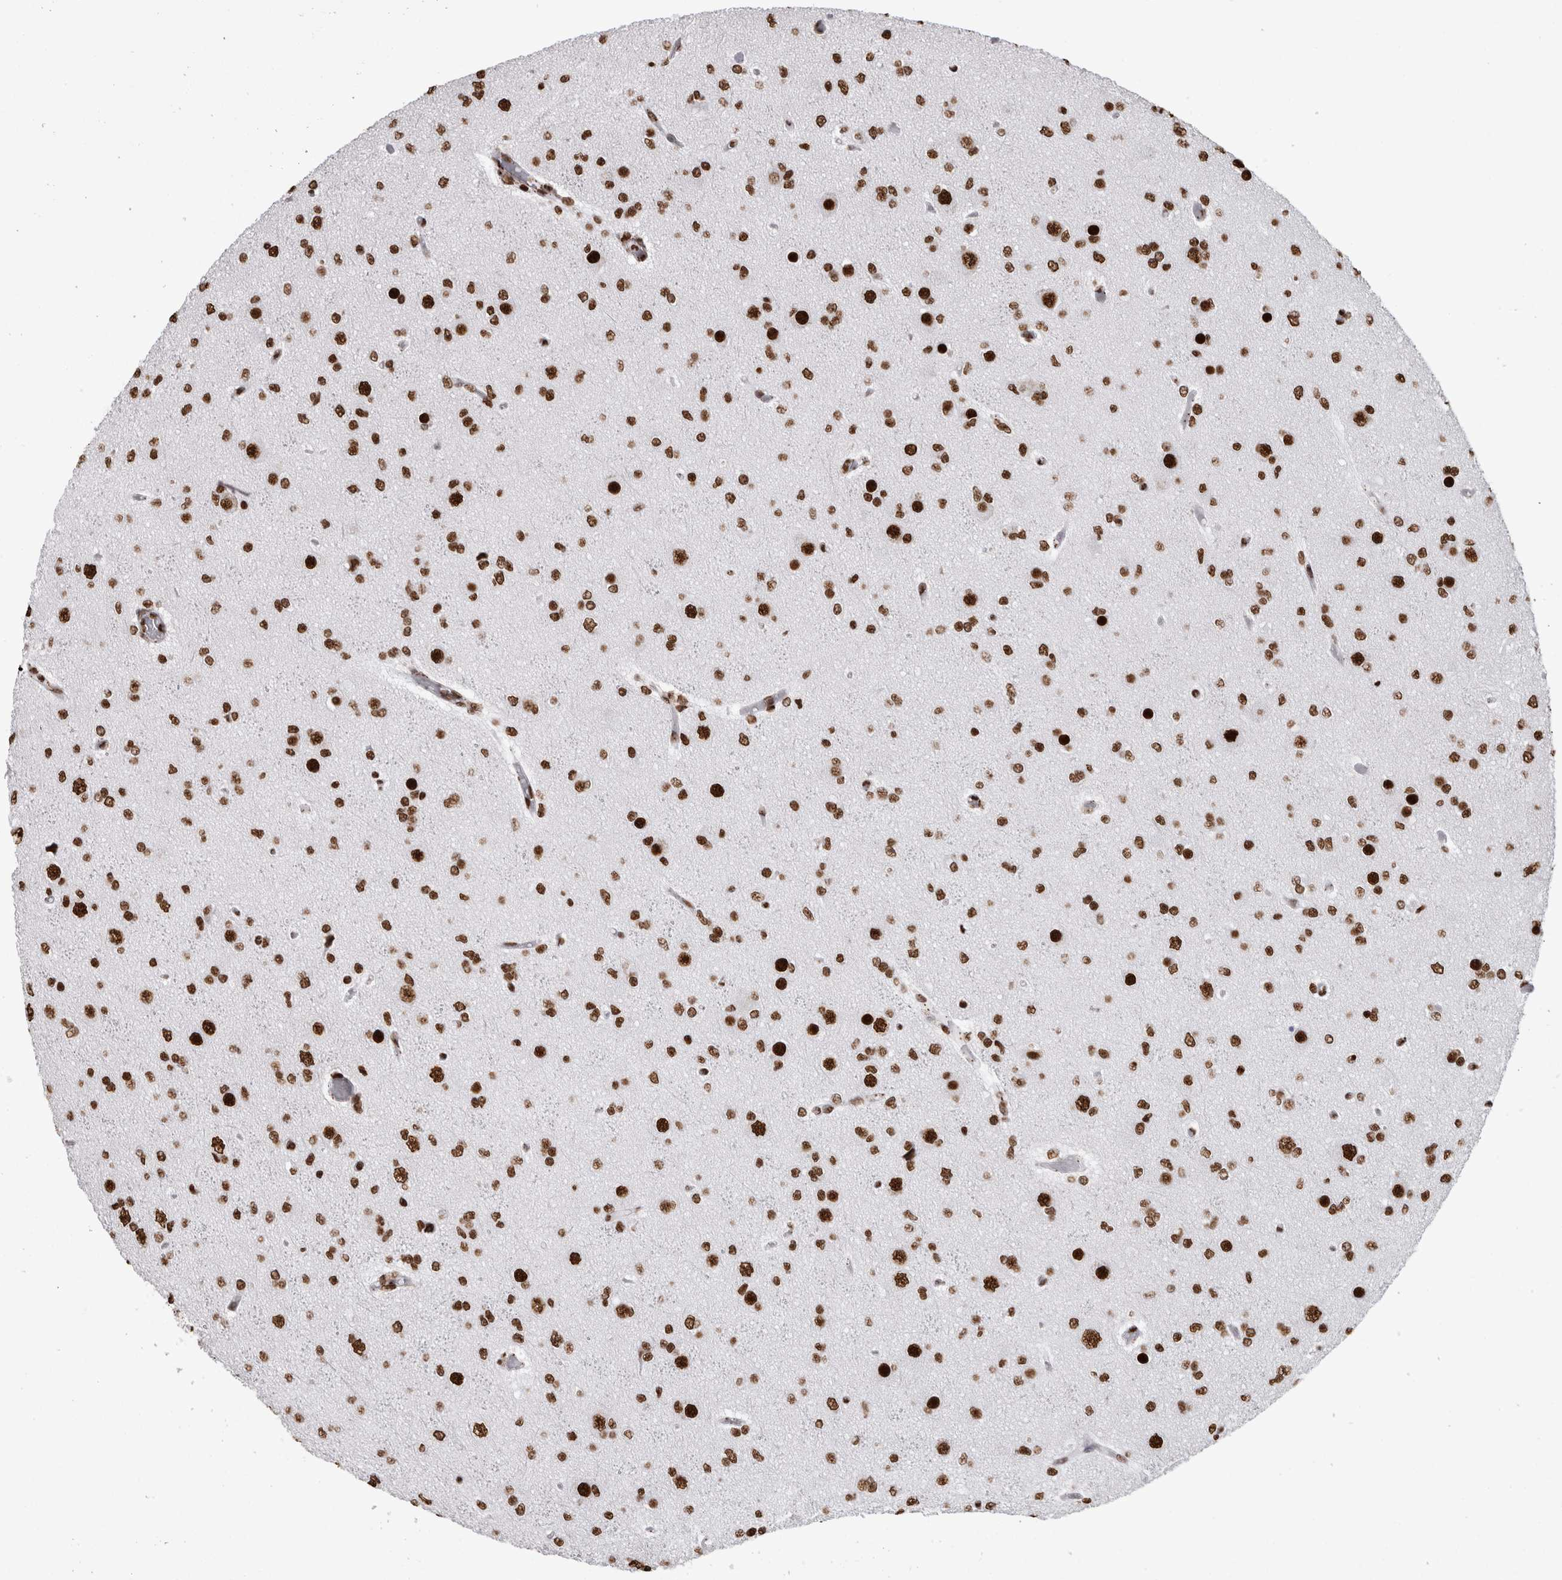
{"staining": {"intensity": "strong", "quantity": ">75%", "location": "nuclear"}, "tissue": "glioma", "cell_type": "Tumor cells", "image_type": "cancer", "snomed": [{"axis": "morphology", "description": "Glioma, malignant, Low grade"}, {"axis": "topography", "description": "Brain"}], "caption": "Strong nuclear staining is identified in approximately >75% of tumor cells in malignant glioma (low-grade).", "gene": "HNRNPM", "patient": {"sex": "female", "age": 22}}